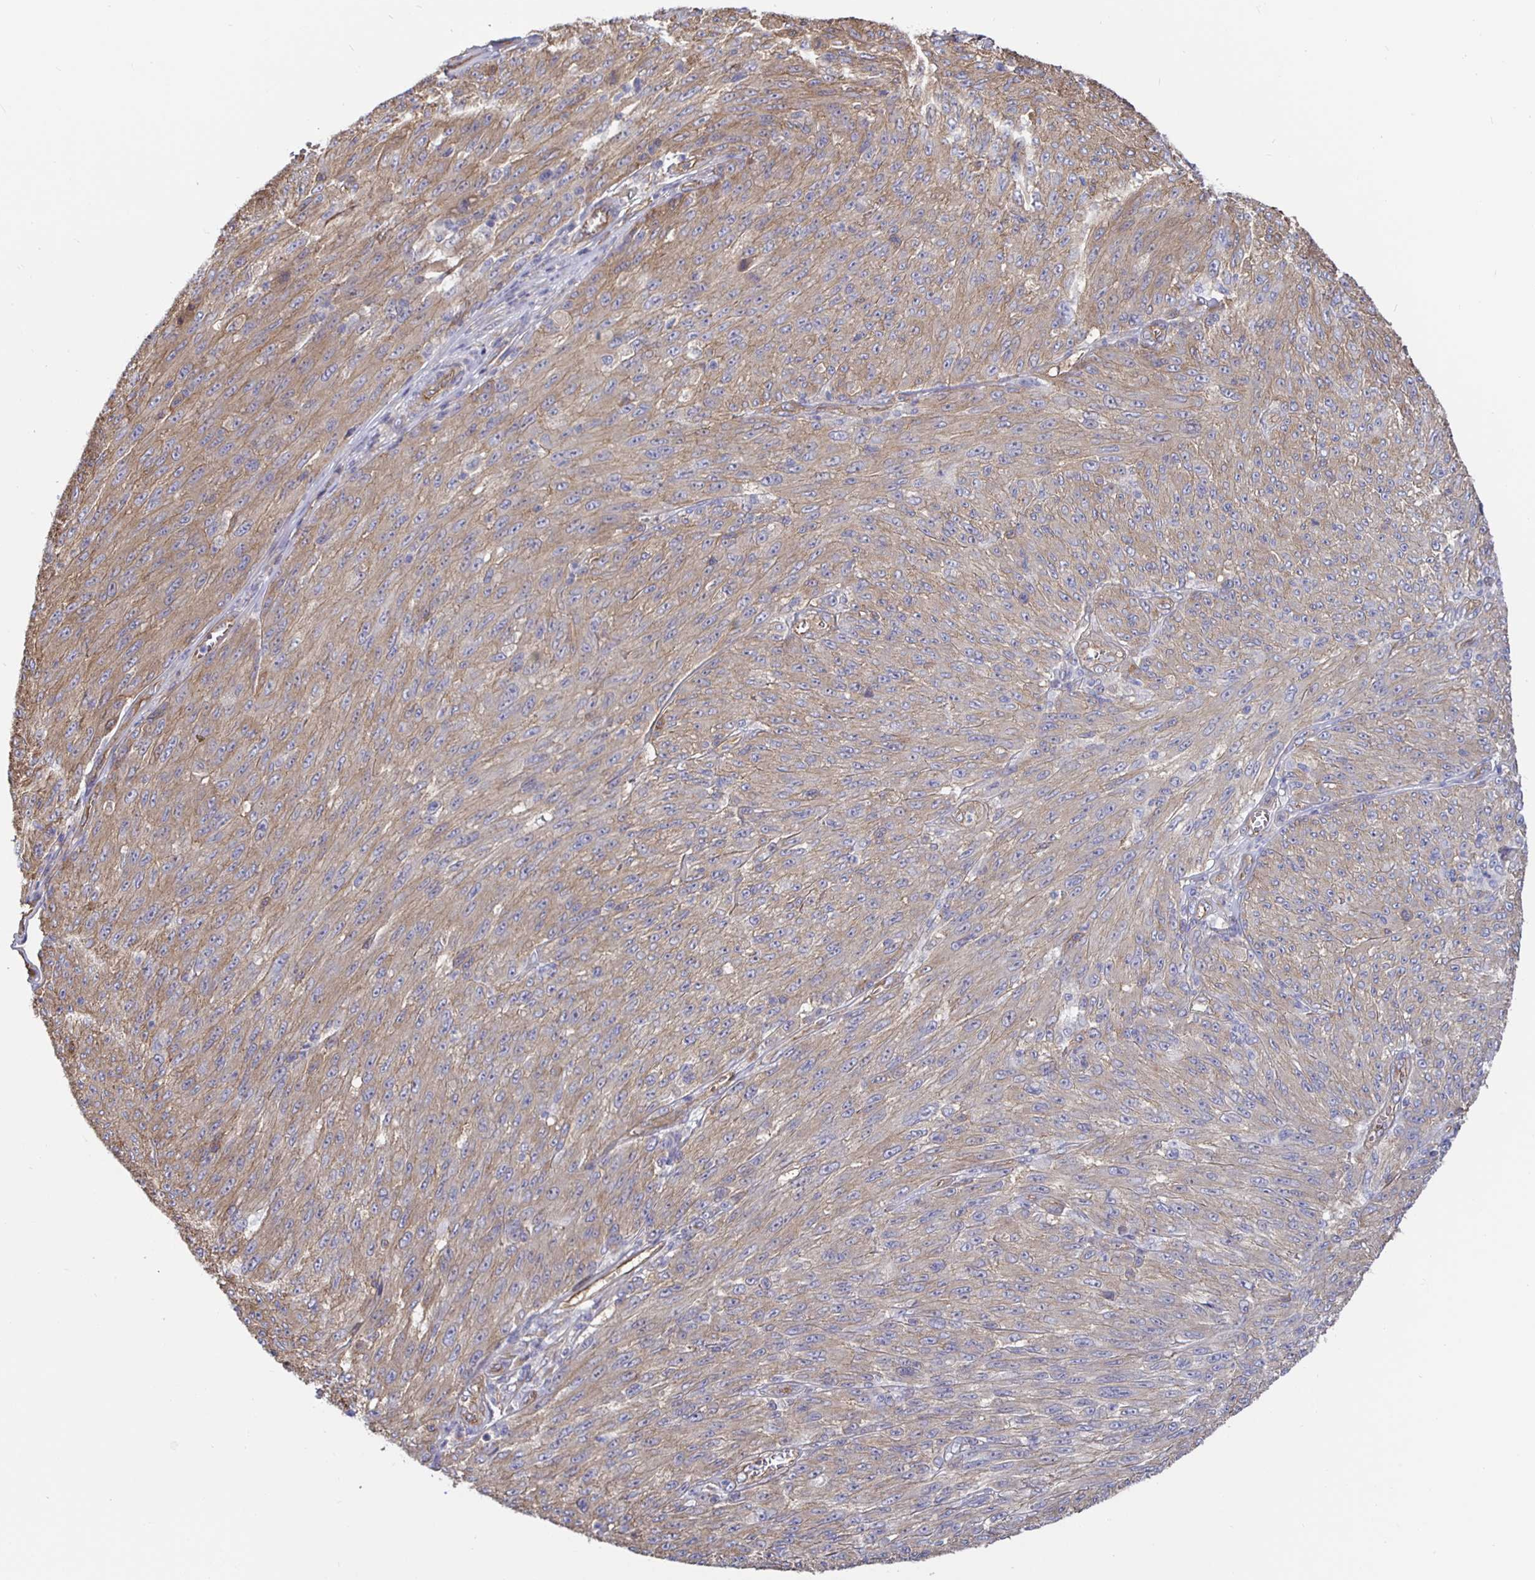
{"staining": {"intensity": "moderate", "quantity": "25%-75%", "location": "cytoplasmic/membranous"}, "tissue": "melanoma", "cell_type": "Tumor cells", "image_type": "cancer", "snomed": [{"axis": "morphology", "description": "Malignant melanoma, NOS"}, {"axis": "topography", "description": "Skin"}], "caption": "Protein expression analysis of human melanoma reveals moderate cytoplasmic/membranous positivity in approximately 25%-75% of tumor cells.", "gene": "ARHGEF39", "patient": {"sex": "male", "age": 85}}